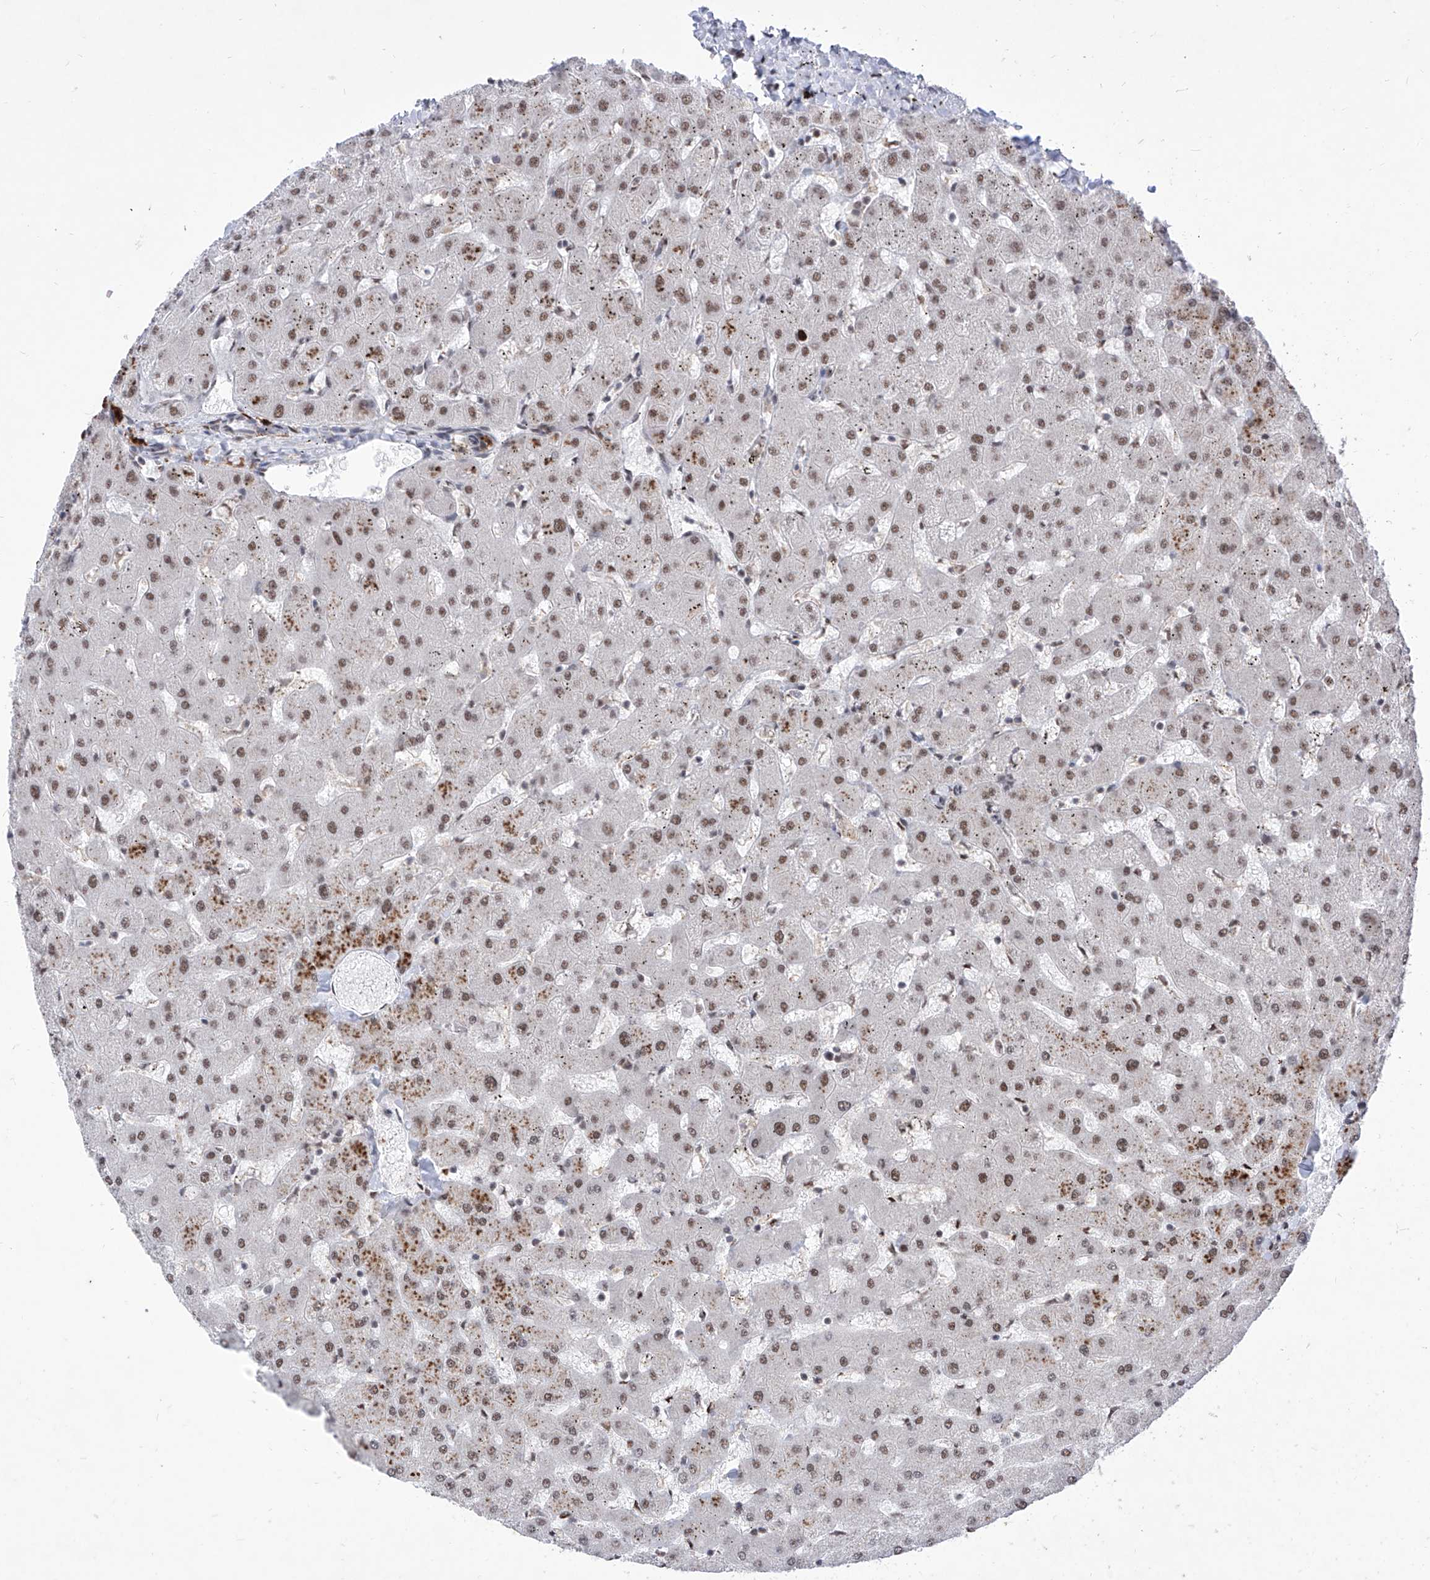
{"staining": {"intensity": "weak", "quantity": ">75%", "location": "nuclear"}, "tissue": "liver", "cell_type": "Cholangiocytes", "image_type": "normal", "snomed": [{"axis": "morphology", "description": "Normal tissue, NOS"}, {"axis": "topography", "description": "Liver"}], "caption": "This is an image of immunohistochemistry (IHC) staining of benign liver, which shows weak expression in the nuclear of cholangiocytes.", "gene": "PHF5A", "patient": {"sex": "female", "age": 63}}